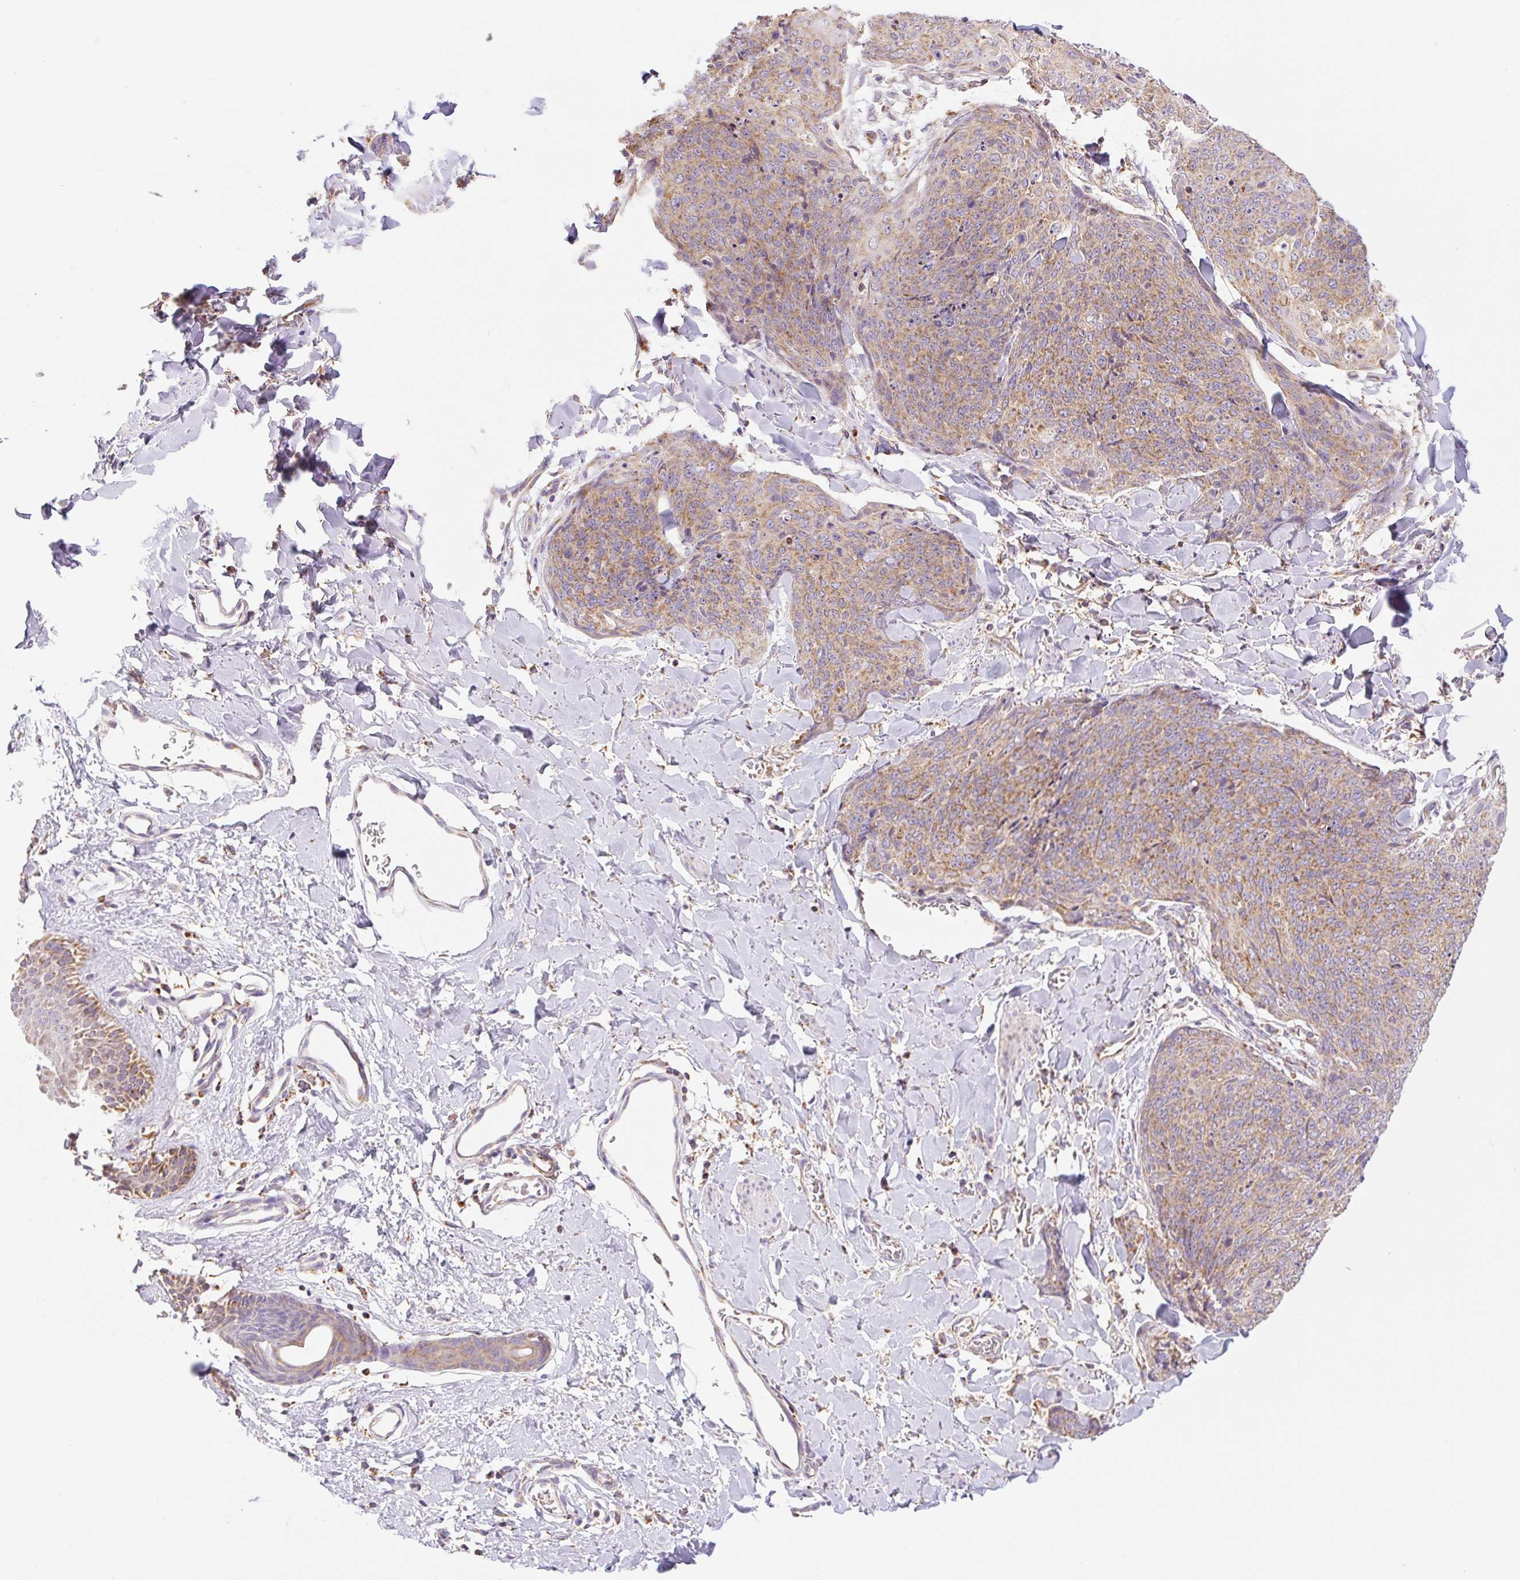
{"staining": {"intensity": "moderate", "quantity": ">75%", "location": "cytoplasmic/membranous"}, "tissue": "skin cancer", "cell_type": "Tumor cells", "image_type": "cancer", "snomed": [{"axis": "morphology", "description": "Squamous cell carcinoma, NOS"}, {"axis": "topography", "description": "Skin"}, {"axis": "topography", "description": "Vulva"}], "caption": "Skin squamous cell carcinoma was stained to show a protein in brown. There is medium levels of moderate cytoplasmic/membranous positivity in about >75% of tumor cells.", "gene": "GOSR2", "patient": {"sex": "female", "age": 85}}